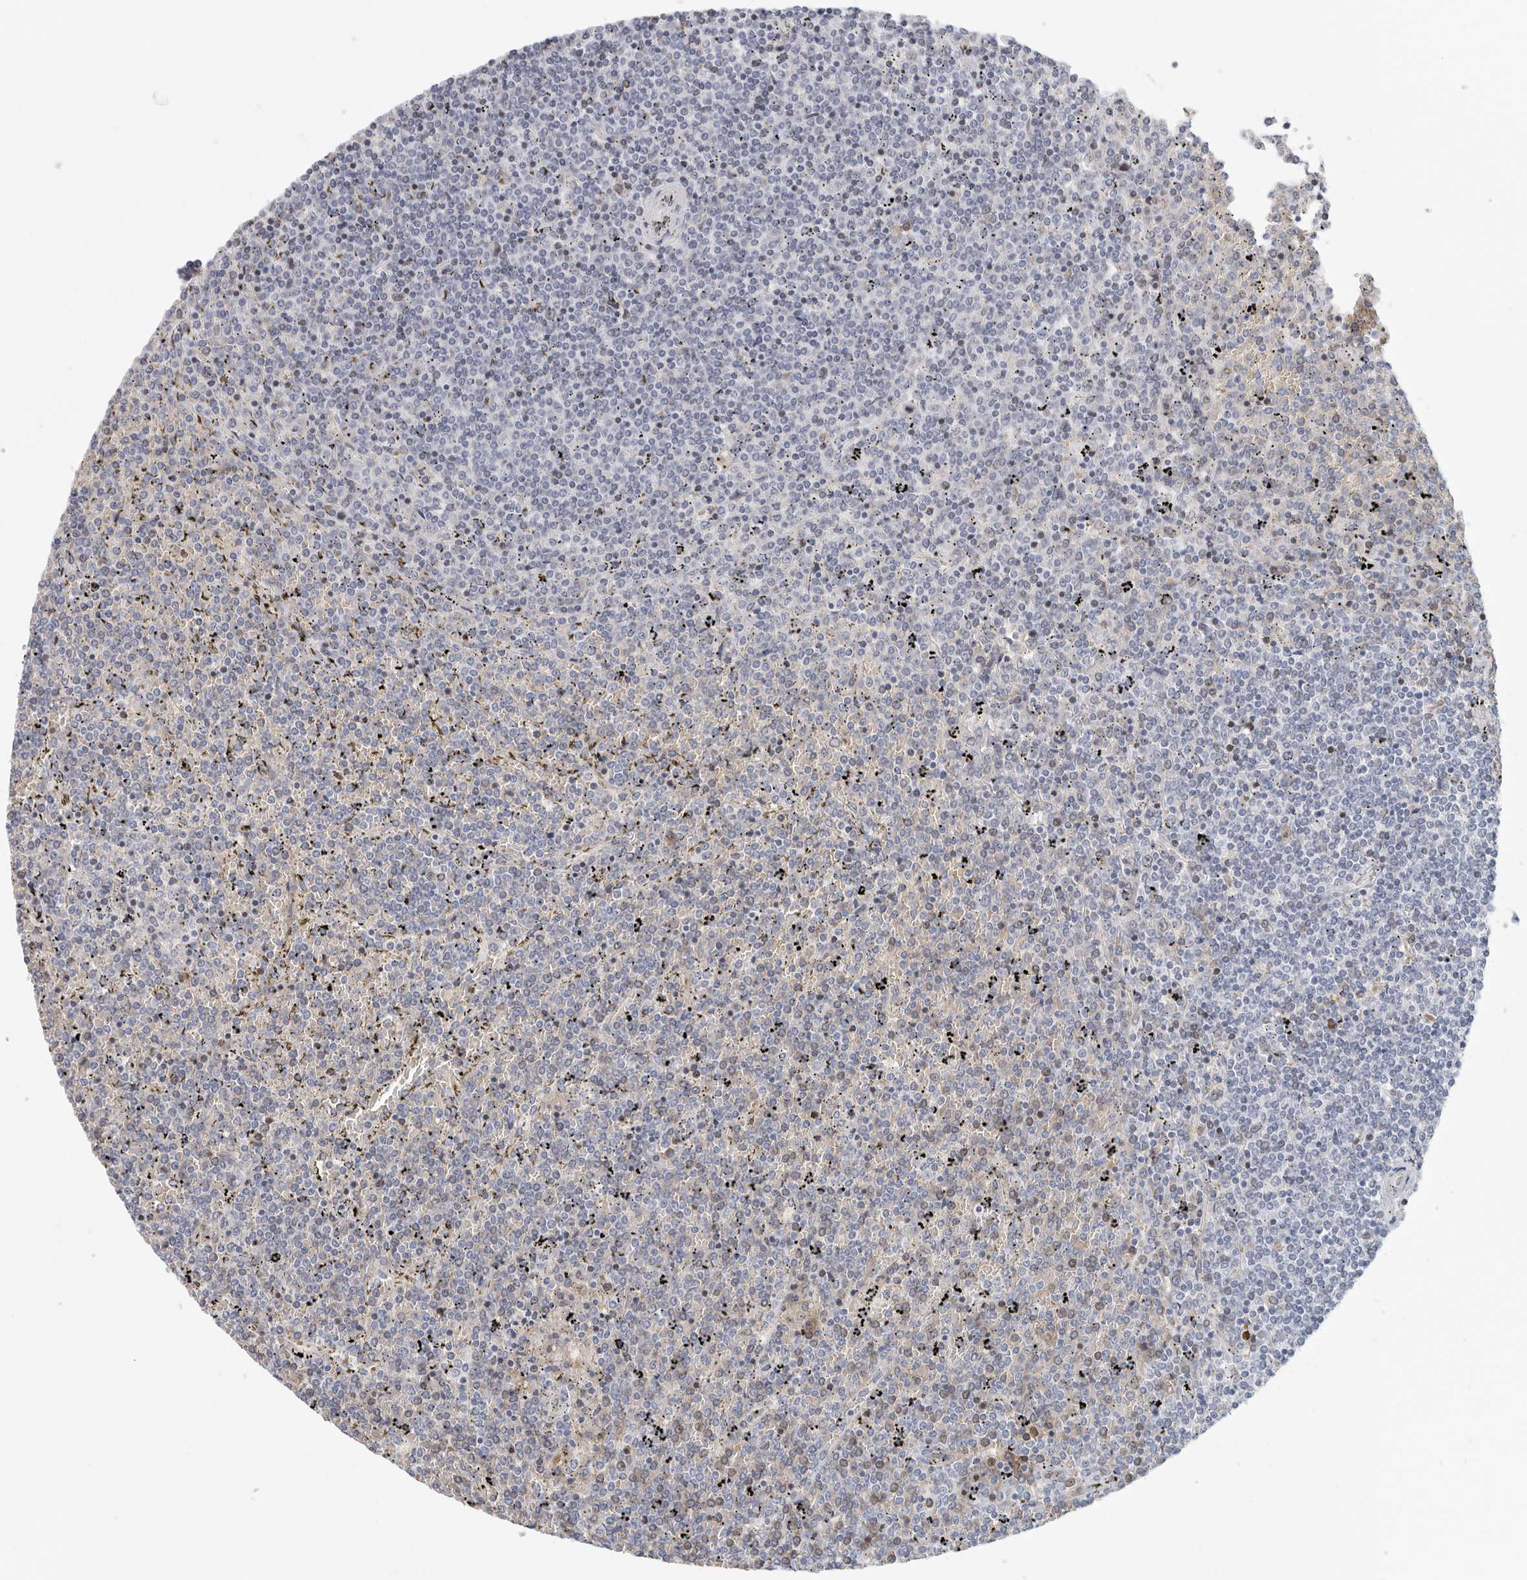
{"staining": {"intensity": "negative", "quantity": "none", "location": "none"}, "tissue": "lymphoma", "cell_type": "Tumor cells", "image_type": "cancer", "snomed": [{"axis": "morphology", "description": "Malignant lymphoma, non-Hodgkin's type, Low grade"}, {"axis": "topography", "description": "Spleen"}], "caption": "Photomicrograph shows no protein expression in tumor cells of low-grade malignant lymphoma, non-Hodgkin's type tissue. (DAB (3,3'-diaminobenzidine) IHC, high magnification).", "gene": "DNAJC11", "patient": {"sex": "female", "age": 19}}